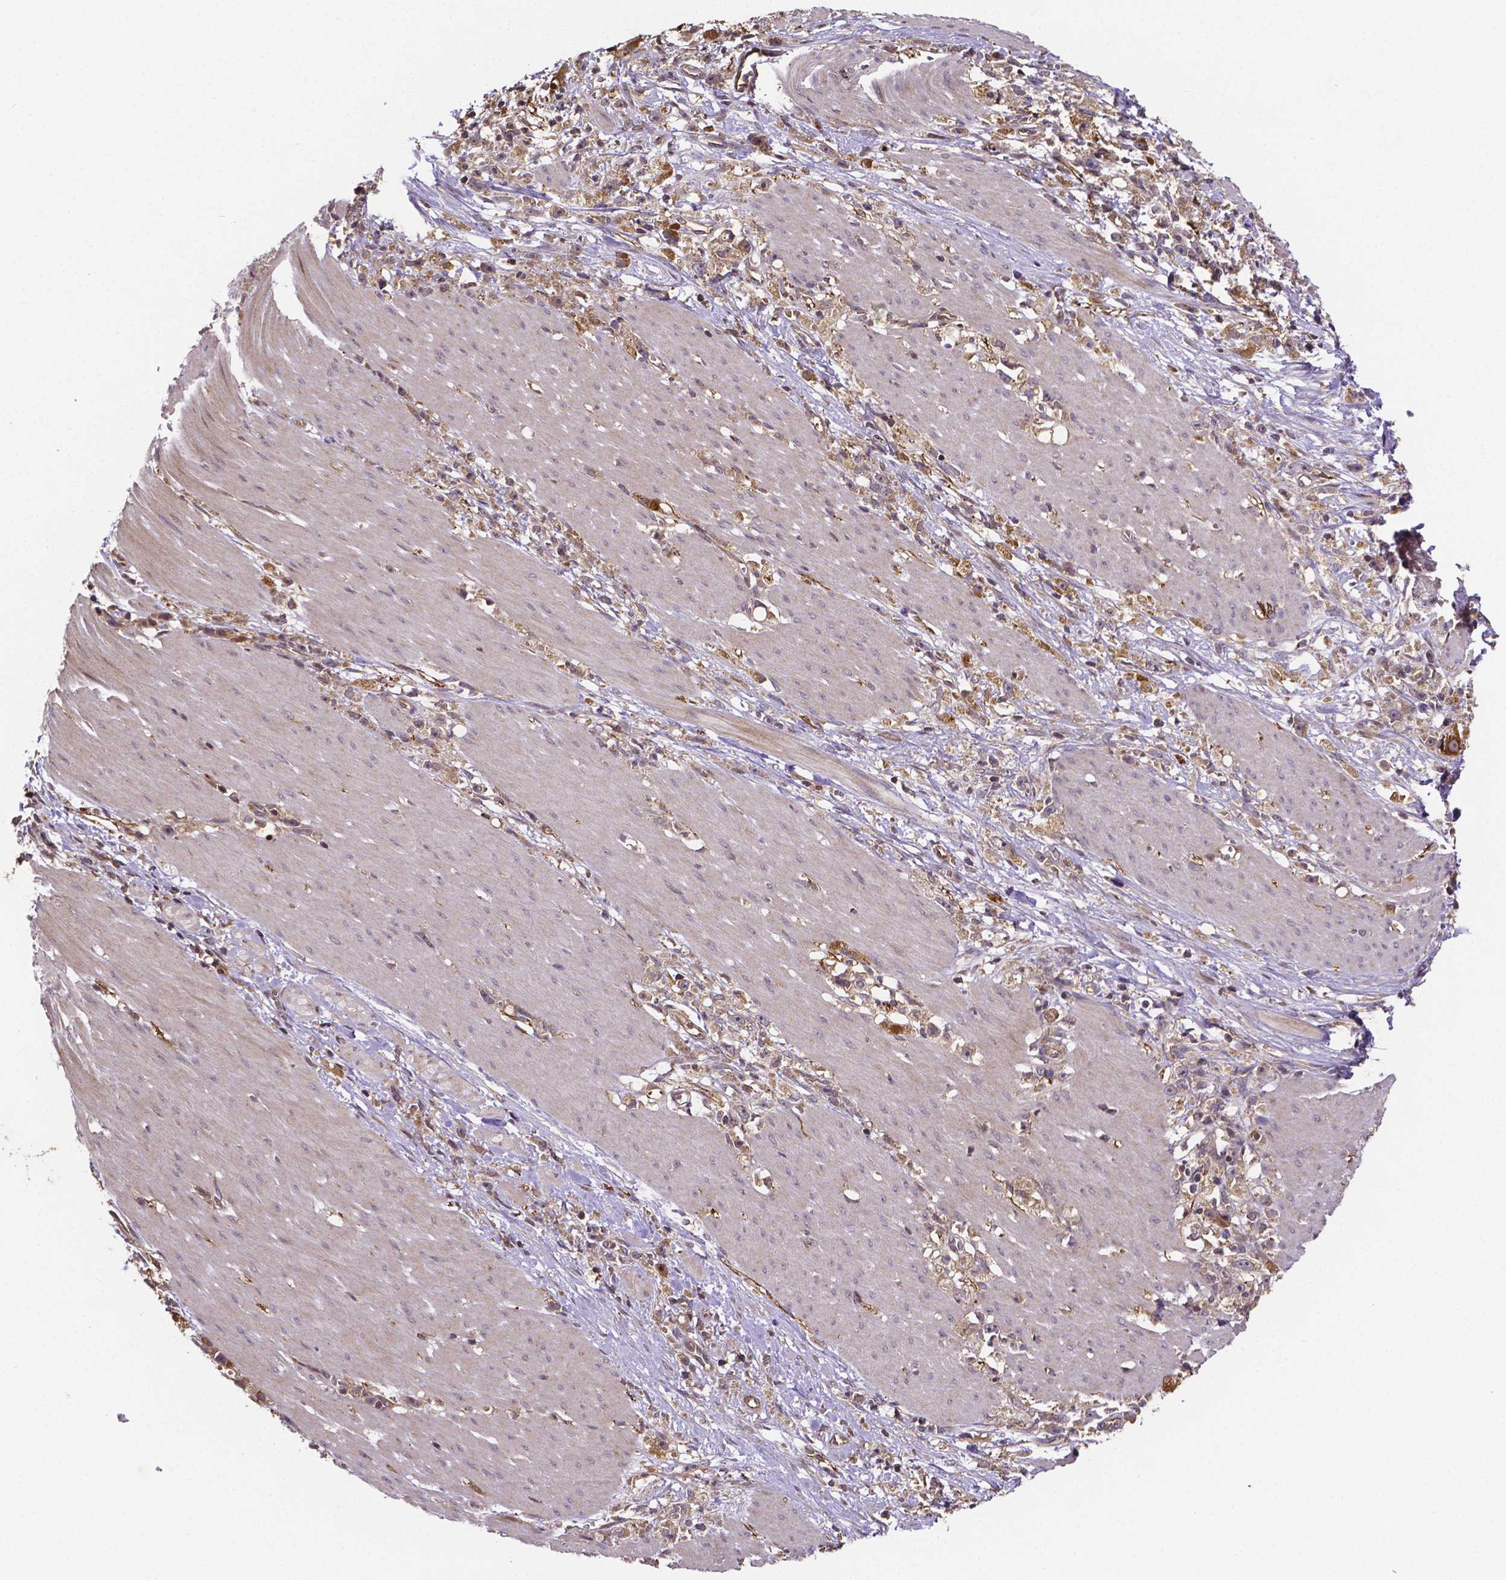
{"staining": {"intensity": "weak", "quantity": ">75%", "location": "cytoplasmic/membranous"}, "tissue": "stomach cancer", "cell_type": "Tumor cells", "image_type": "cancer", "snomed": [{"axis": "morphology", "description": "Adenocarcinoma, NOS"}, {"axis": "topography", "description": "Stomach"}], "caption": "Weak cytoplasmic/membranous positivity is identified in about >75% of tumor cells in stomach cancer.", "gene": "RNF123", "patient": {"sex": "female", "age": 59}}